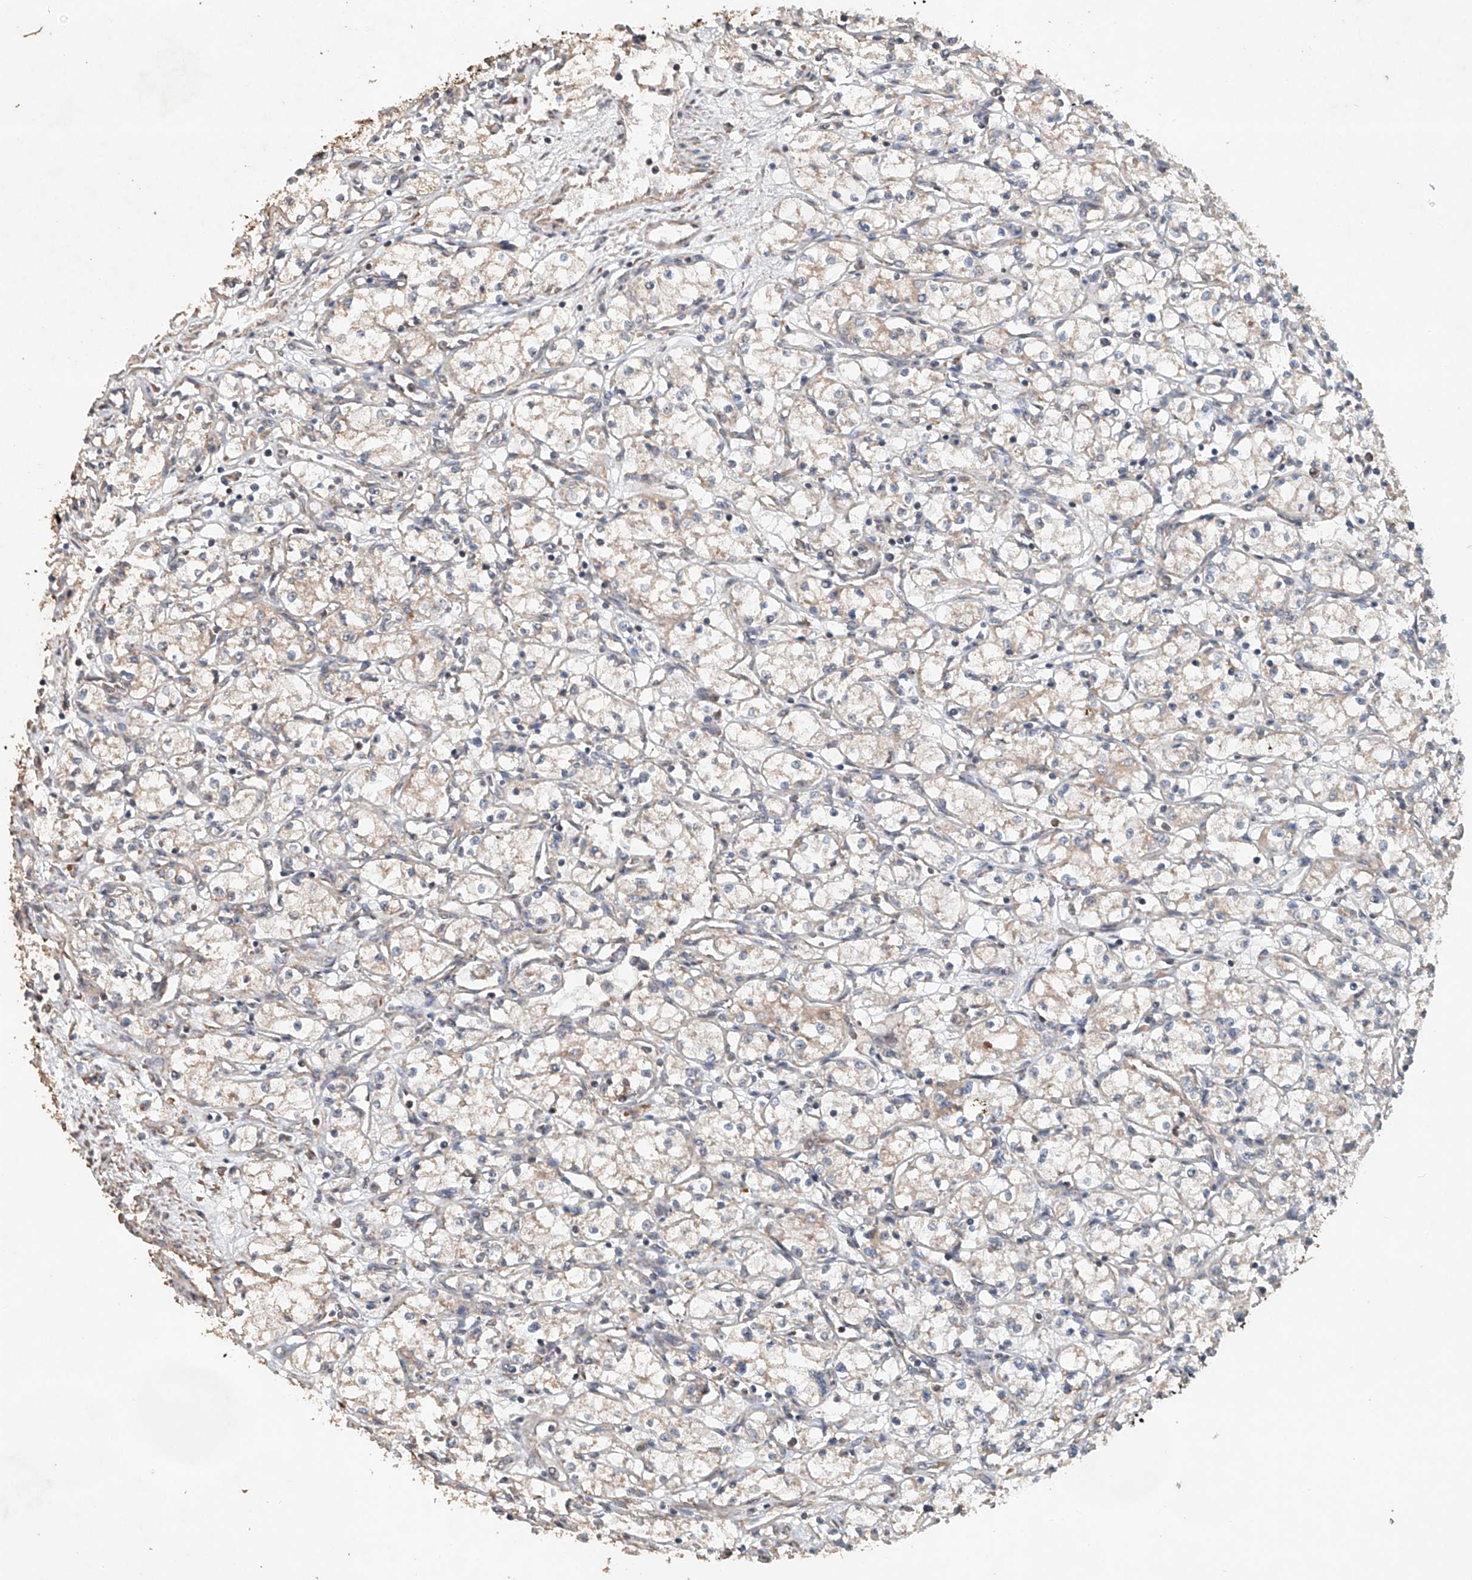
{"staining": {"intensity": "weak", "quantity": "<25%", "location": "cytoplasmic/membranous"}, "tissue": "renal cancer", "cell_type": "Tumor cells", "image_type": "cancer", "snomed": [{"axis": "morphology", "description": "Adenocarcinoma, NOS"}, {"axis": "topography", "description": "Kidney"}], "caption": "IHC of human renal adenocarcinoma demonstrates no positivity in tumor cells.", "gene": "CEP85L", "patient": {"sex": "male", "age": 59}}